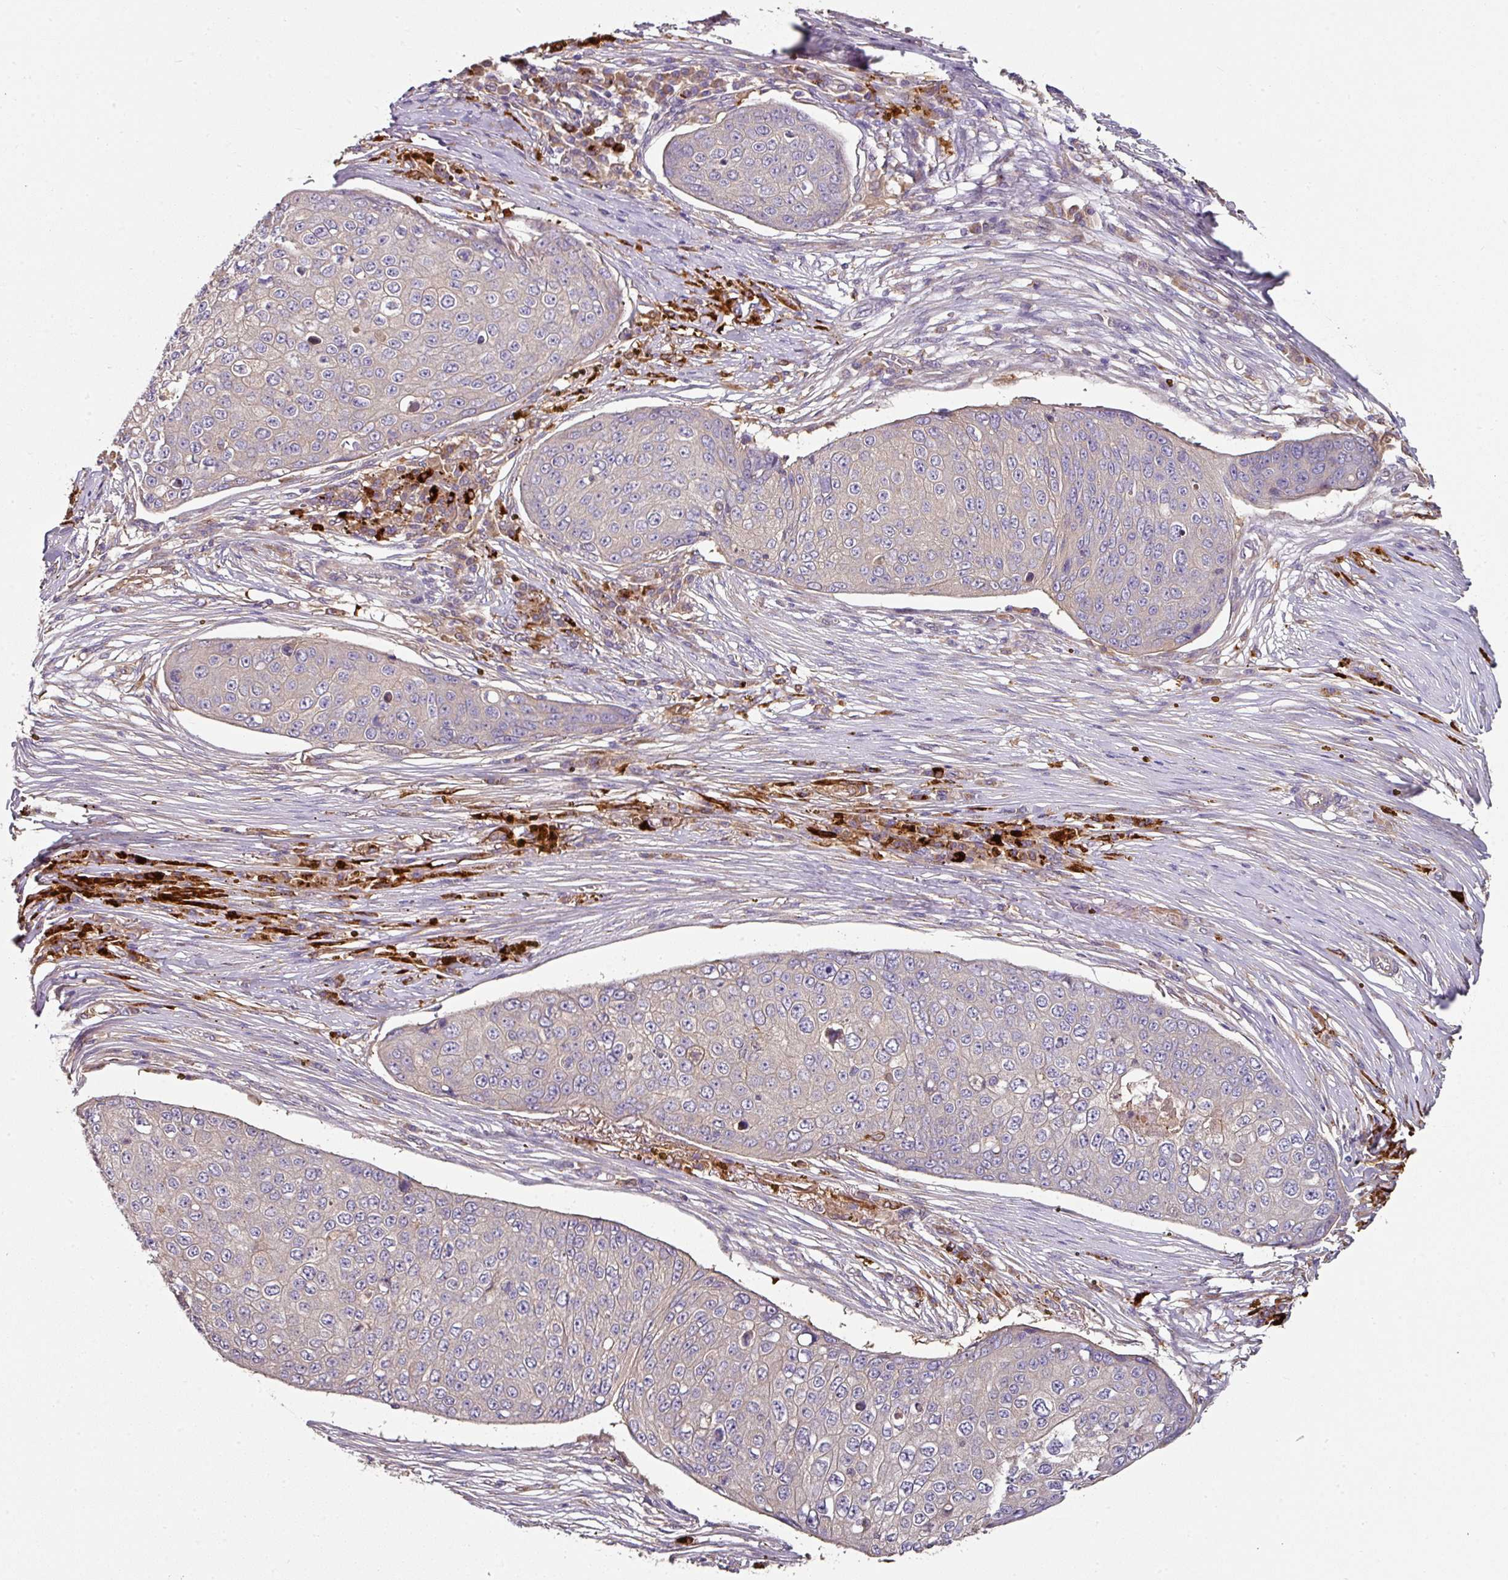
{"staining": {"intensity": "negative", "quantity": "none", "location": "none"}, "tissue": "skin cancer", "cell_type": "Tumor cells", "image_type": "cancer", "snomed": [{"axis": "morphology", "description": "Squamous cell carcinoma, NOS"}, {"axis": "topography", "description": "Skin"}], "caption": "A photomicrograph of skin squamous cell carcinoma stained for a protein demonstrates no brown staining in tumor cells. The staining is performed using DAB (3,3'-diaminobenzidine) brown chromogen with nuclei counter-stained in using hematoxylin.", "gene": "C4orf48", "patient": {"sex": "male", "age": 71}}